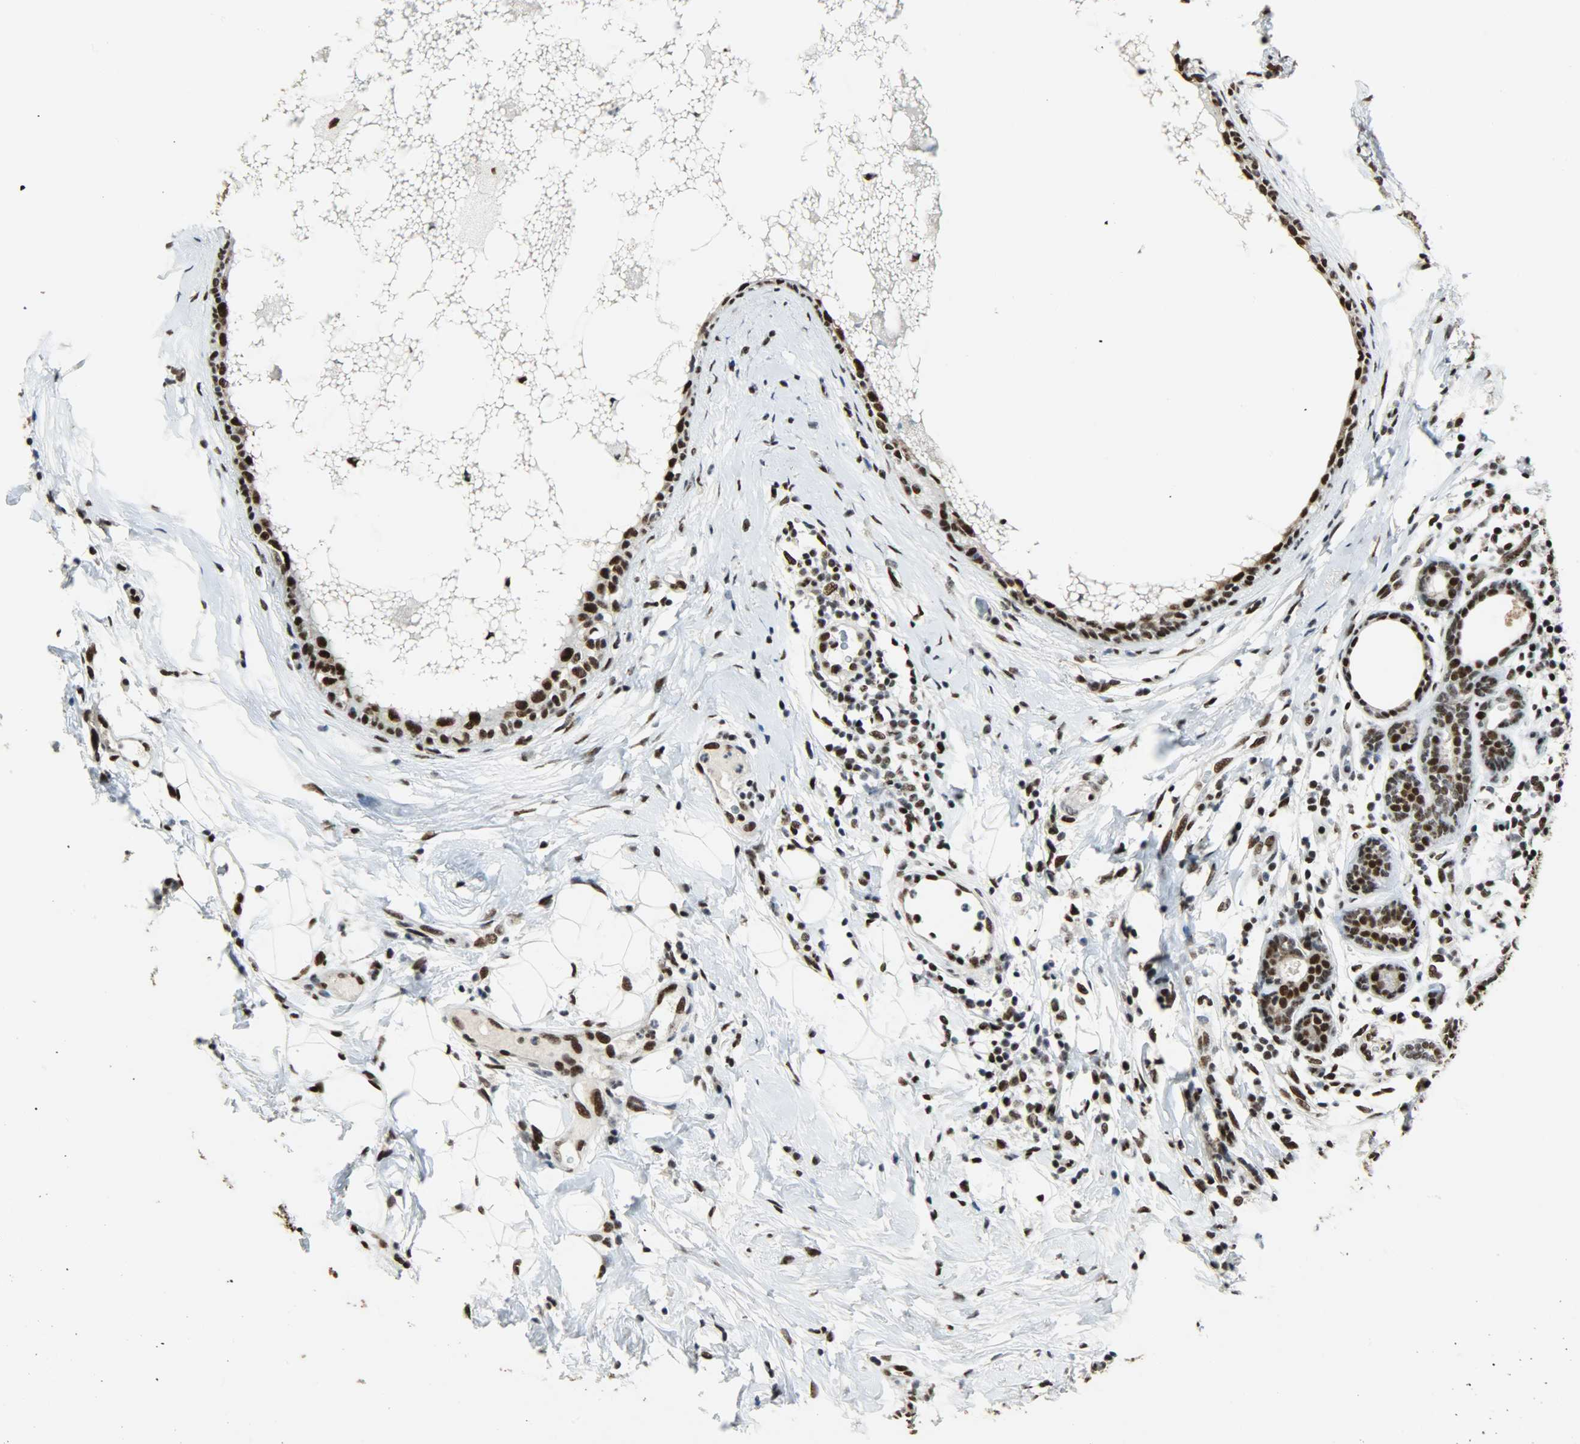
{"staining": {"intensity": "strong", "quantity": ">75%", "location": "nuclear"}, "tissue": "breast cancer", "cell_type": "Tumor cells", "image_type": "cancer", "snomed": [{"axis": "morphology", "description": "Duct carcinoma"}, {"axis": "topography", "description": "Breast"}], "caption": "DAB immunohistochemical staining of human breast cancer displays strong nuclear protein expression in about >75% of tumor cells.", "gene": "SSB", "patient": {"sex": "female", "age": 40}}